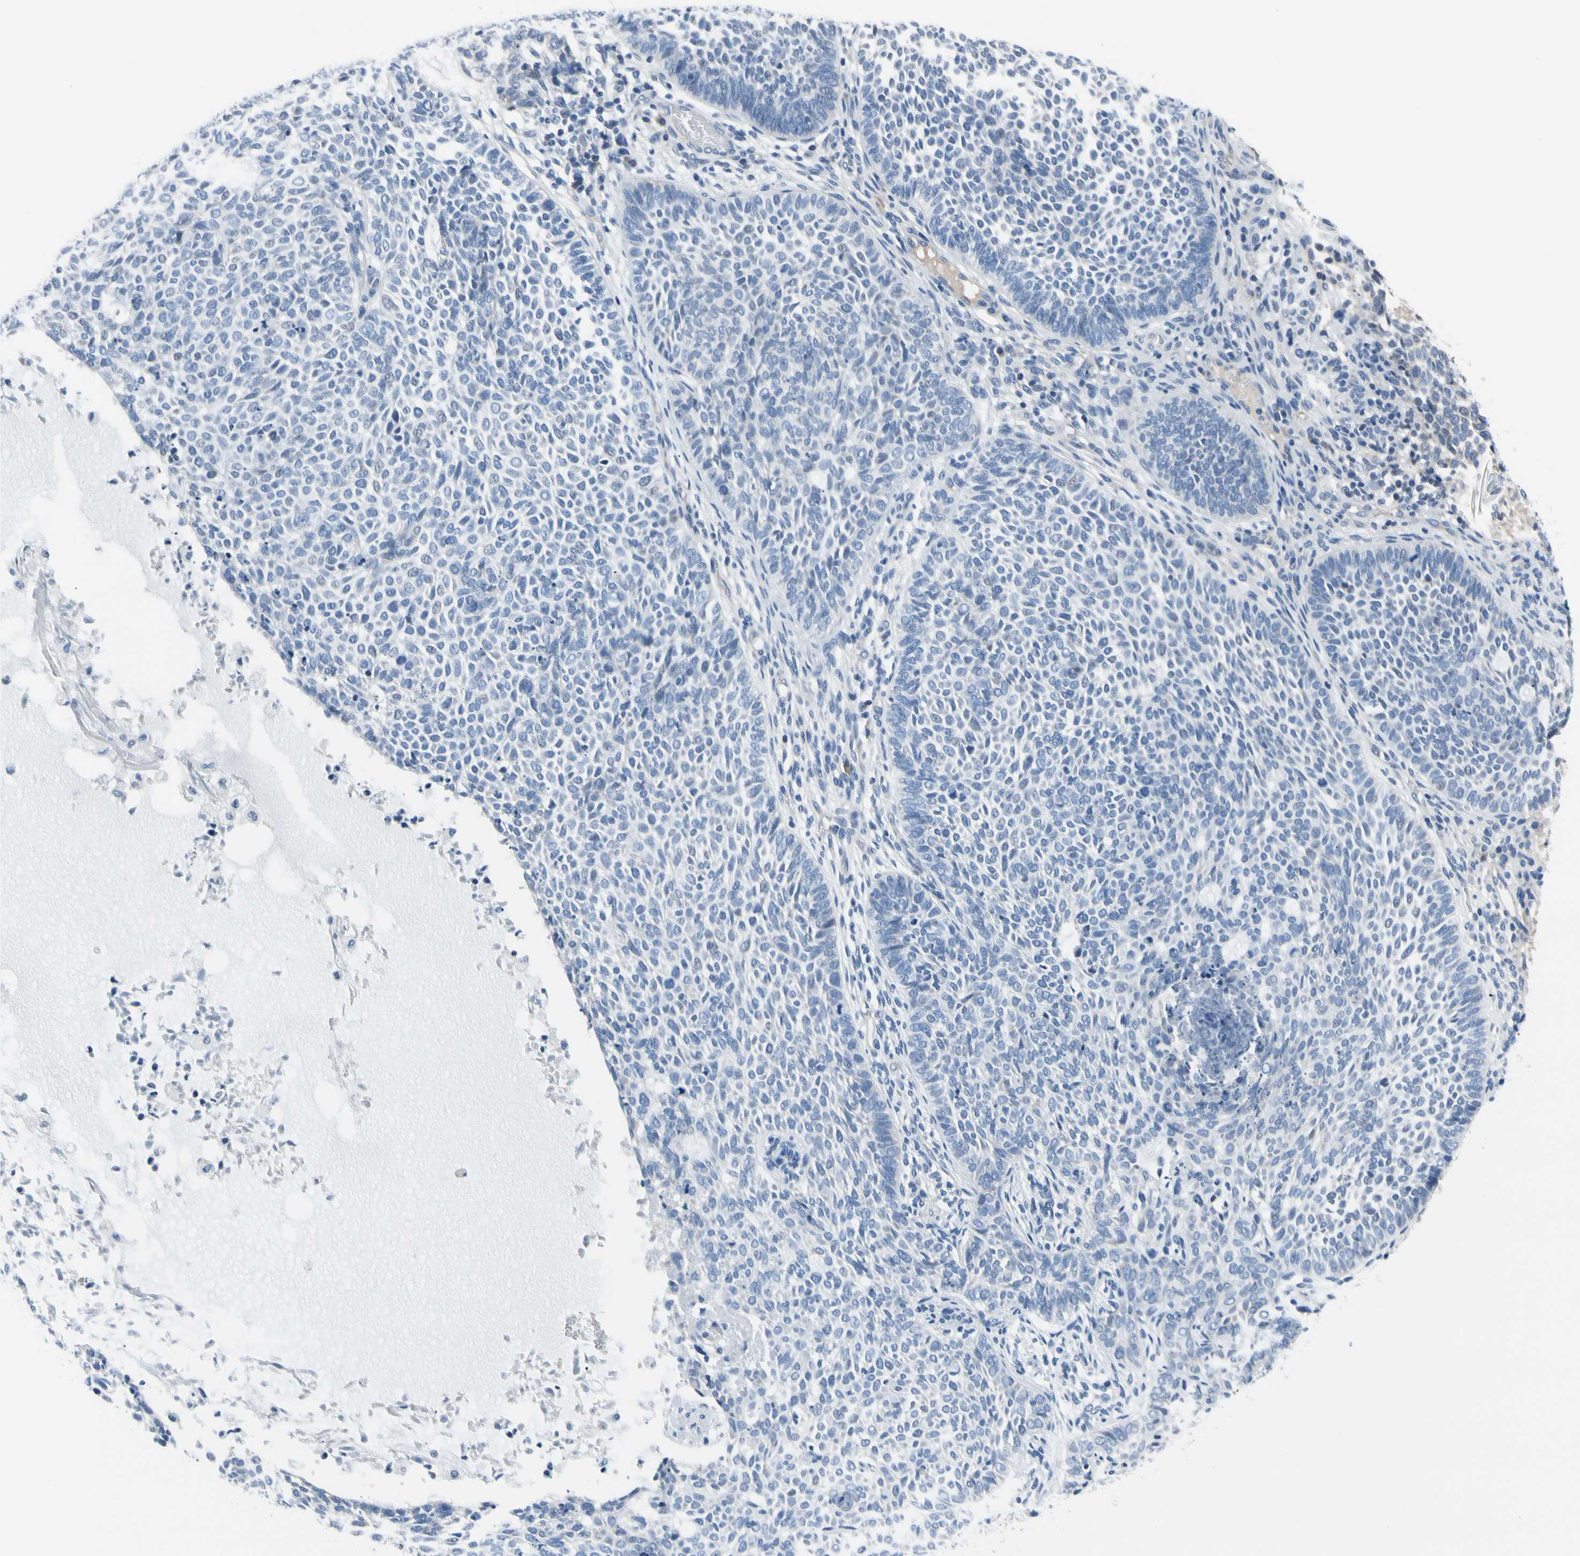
{"staining": {"intensity": "negative", "quantity": "none", "location": "none"}, "tissue": "skin cancer", "cell_type": "Tumor cells", "image_type": "cancer", "snomed": [{"axis": "morphology", "description": "Basal cell carcinoma"}, {"axis": "topography", "description": "Skin"}], "caption": "DAB immunohistochemical staining of human skin cancer demonstrates no significant expression in tumor cells. (Immunohistochemistry, brightfield microscopy, high magnification).", "gene": "MUC5B", "patient": {"sex": "male", "age": 87}}